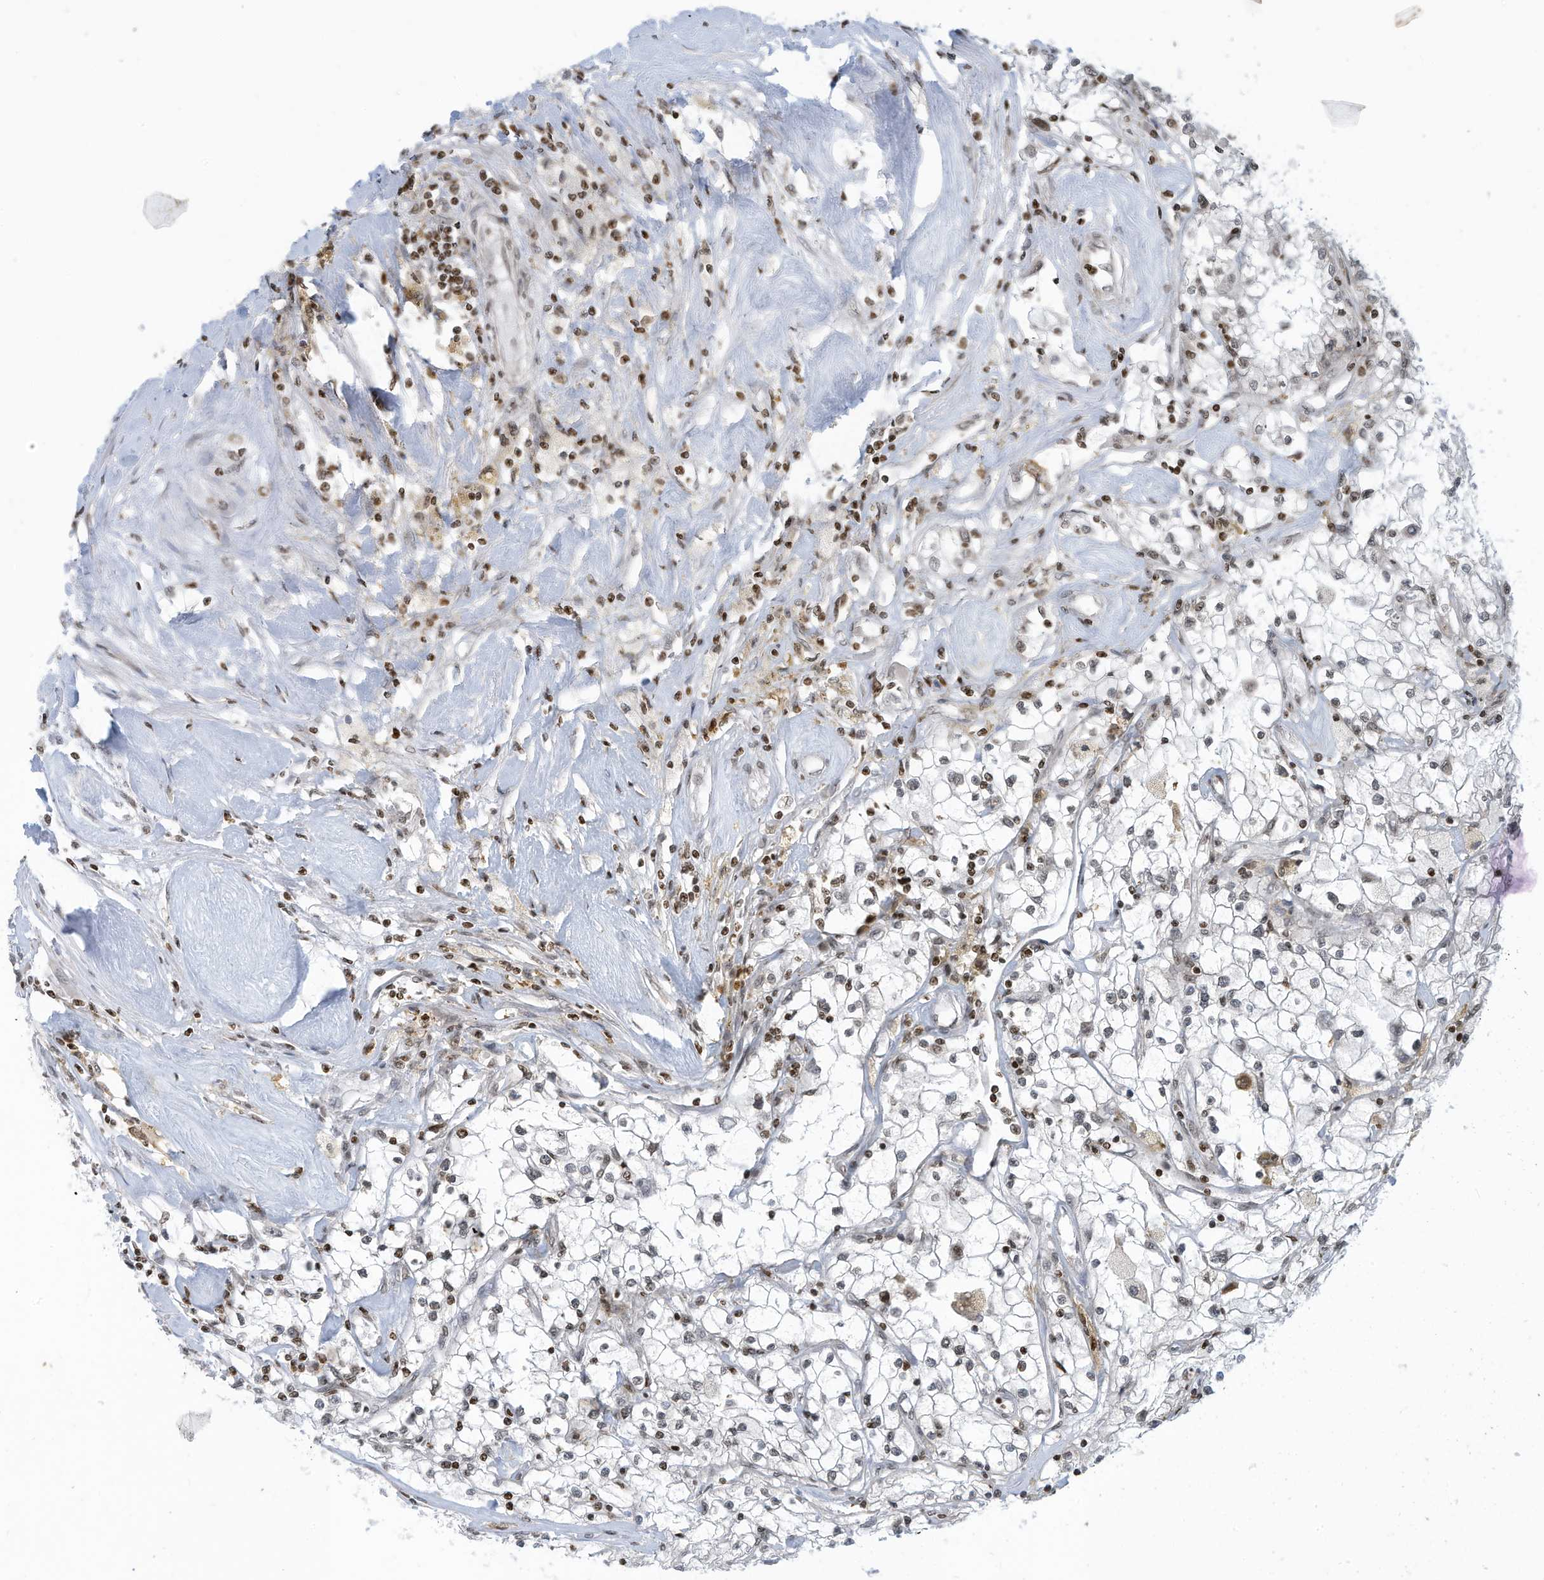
{"staining": {"intensity": "negative", "quantity": "none", "location": "none"}, "tissue": "renal cancer", "cell_type": "Tumor cells", "image_type": "cancer", "snomed": [{"axis": "morphology", "description": "Adenocarcinoma, NOS"}, {"axis": "topography", "description": "Kidney"}], "caption": "There is no significant staining in tumor cells of adenocarcinoma (renal).", "gene": "ADI1", "patient": {"sex": "male", "age": 56}}